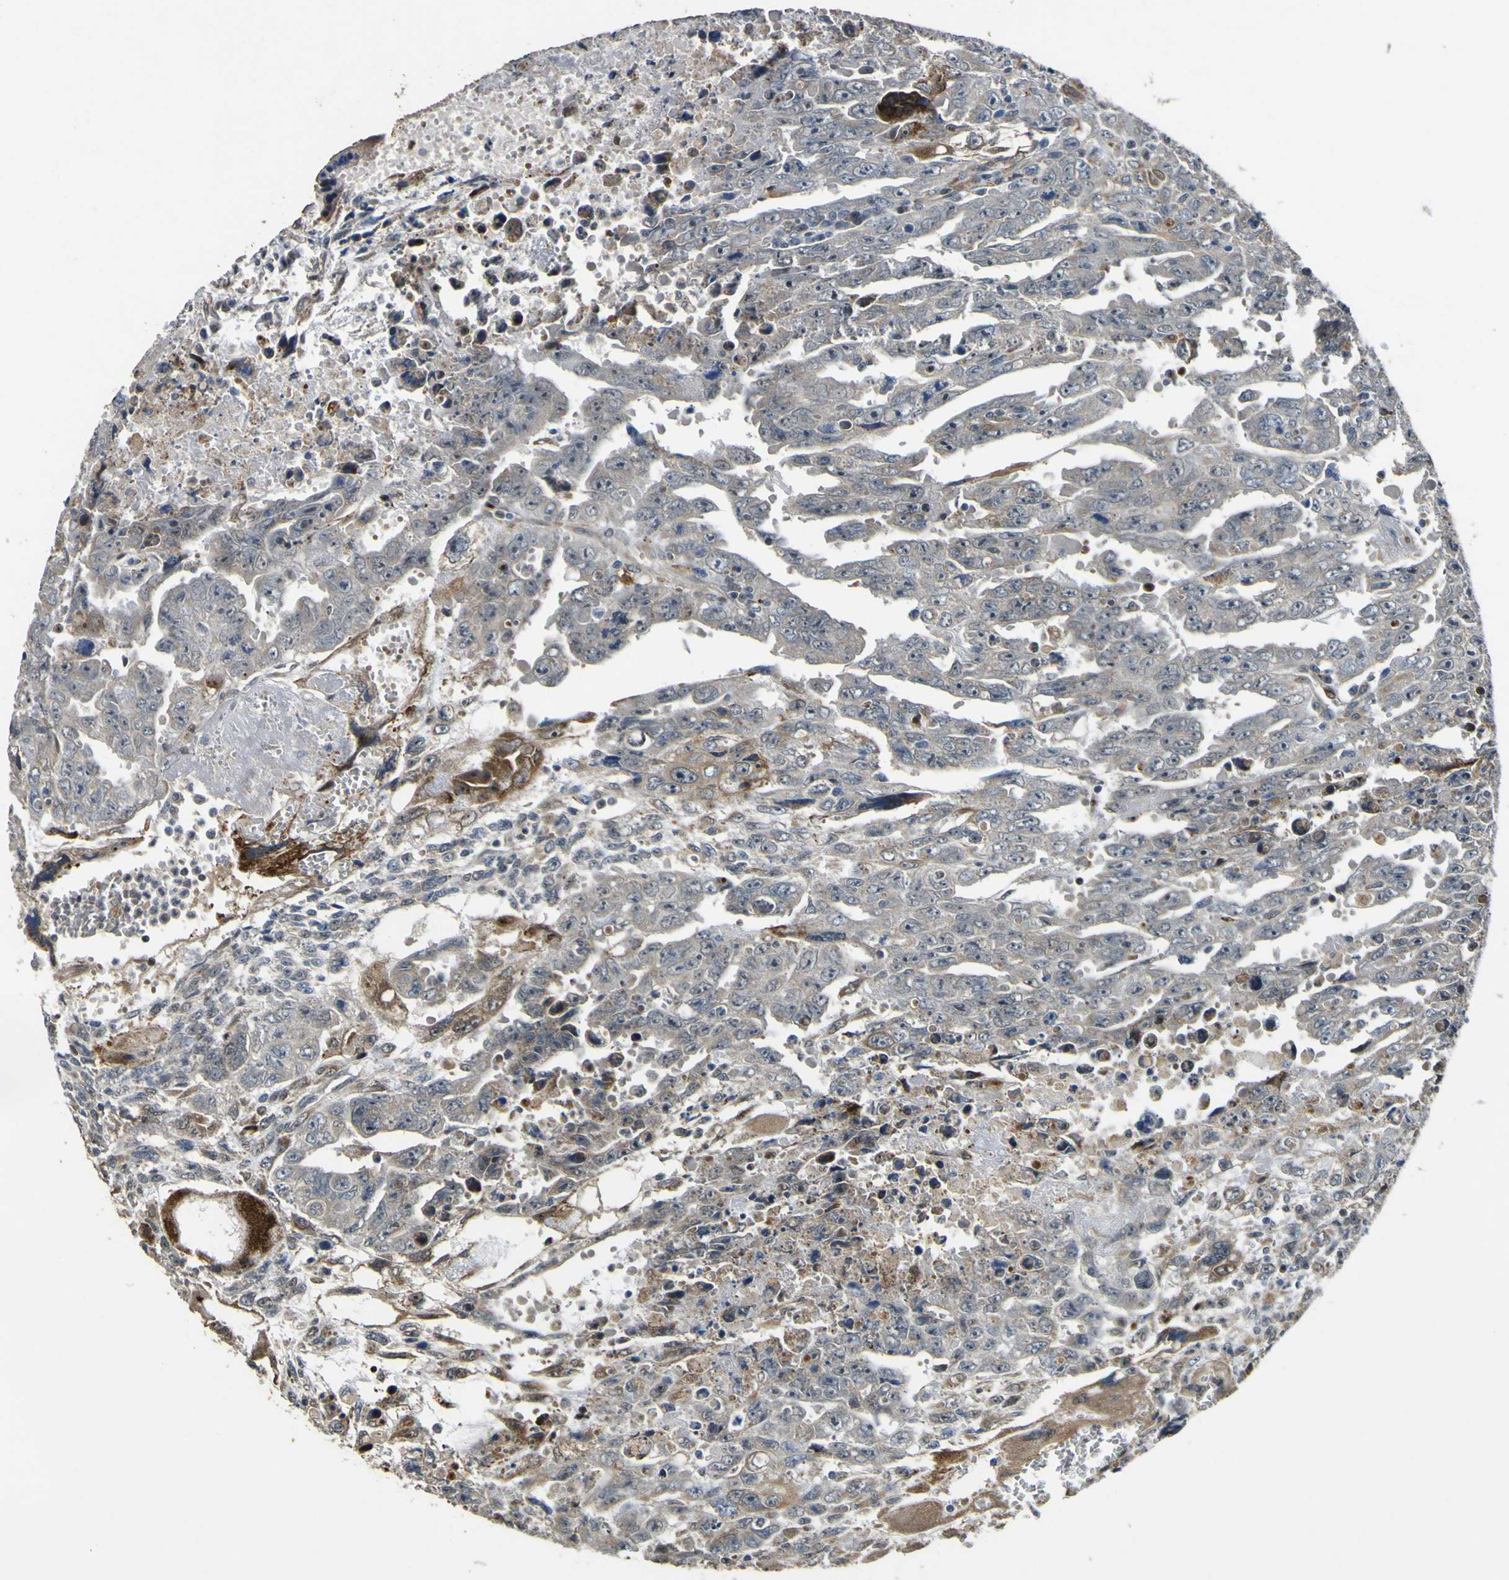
{"staining": {"intensity": "moderate", "quantity": "<25%", "location": "cytoplasmic/membranous"}, "tissue": "testis cancer", "cell_type": "Tumor cells", "image_type": "cancer", "snomed": [{"axis": "morphology", "description": "Carcinoma, Embryonal, NOS"}, {"axis": "topography", "description": "Testis"}], "caption": "A low amount of moderate cytoplasmic/membranous expression is seen in about <25% of tumor cells in testis embryonal carcinoma tissue.", "gene": "LBHD1", "patient": {"sex": "male", "age": 28}}